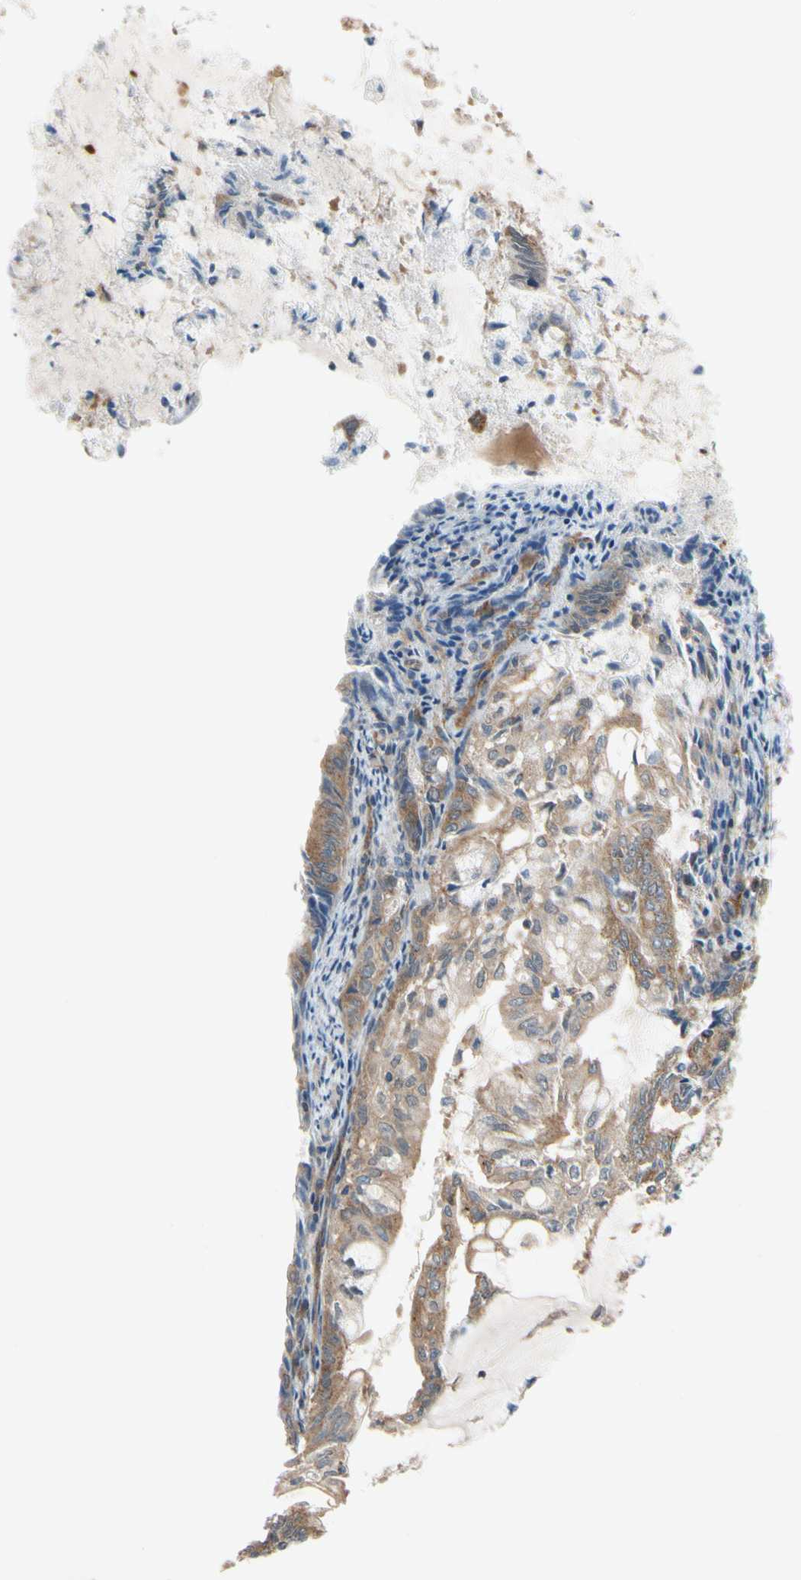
{"staining": {"intensity": "moderate", "quantity": "25%-75%", "location": "cytoplasmic/membranous"}, "tissue": "endometrial cancer", "cell_type": "Tumor cells", "image_type": "cancer", "snomed": [{"axis": "morphology", "description": "Adenocarcinoma, NOS"}, {"axis": "topography", "description": "Endometrium"}], "caption": "Moderate cytoplasmic/membranous positivity is seen in approximately 25%-75% of tumor cells in endometrial adenocarcinoma.", "gene": "EPS15", "patient": {"sex": "female", "age": 86}}